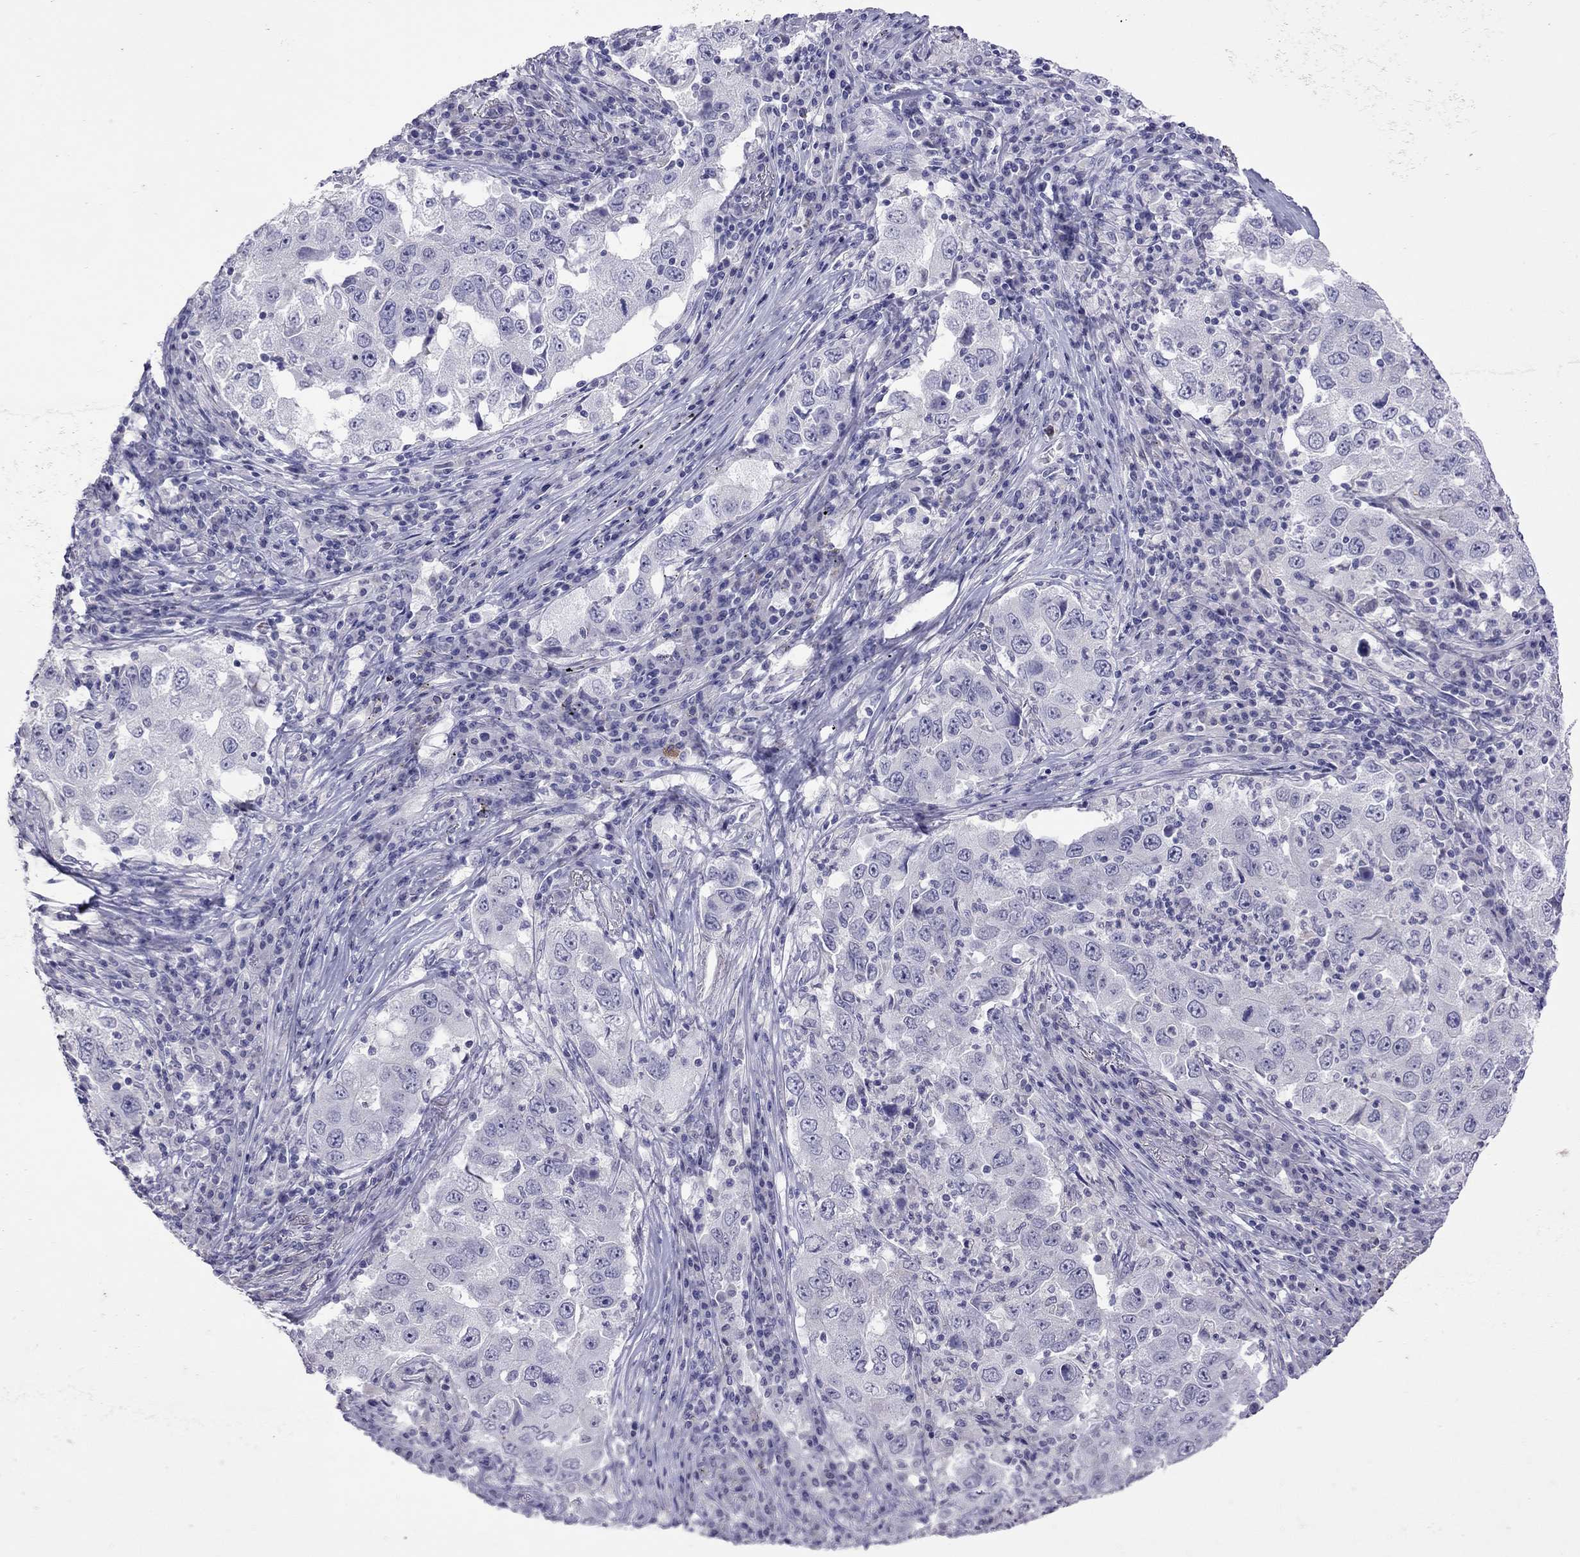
{"staining": {"intensity": "negative", "quantity": "none", "location": "none"}, "tissue": "lung cancer", "cell_type": "Tumor cells", "image_type": "cancer", "snomed": [{"axis": "morphology", "description": "Adenocarcinoma, NOS"}, {"axis": "topography", "description": "Lung"}], "caption": "The immunohistochemistry photomicrograph has no significant positivity in tumor cells of lung cancer tissue.", "gene": "SLAMF1", "patient": {"sex": "male", "age": 73}}